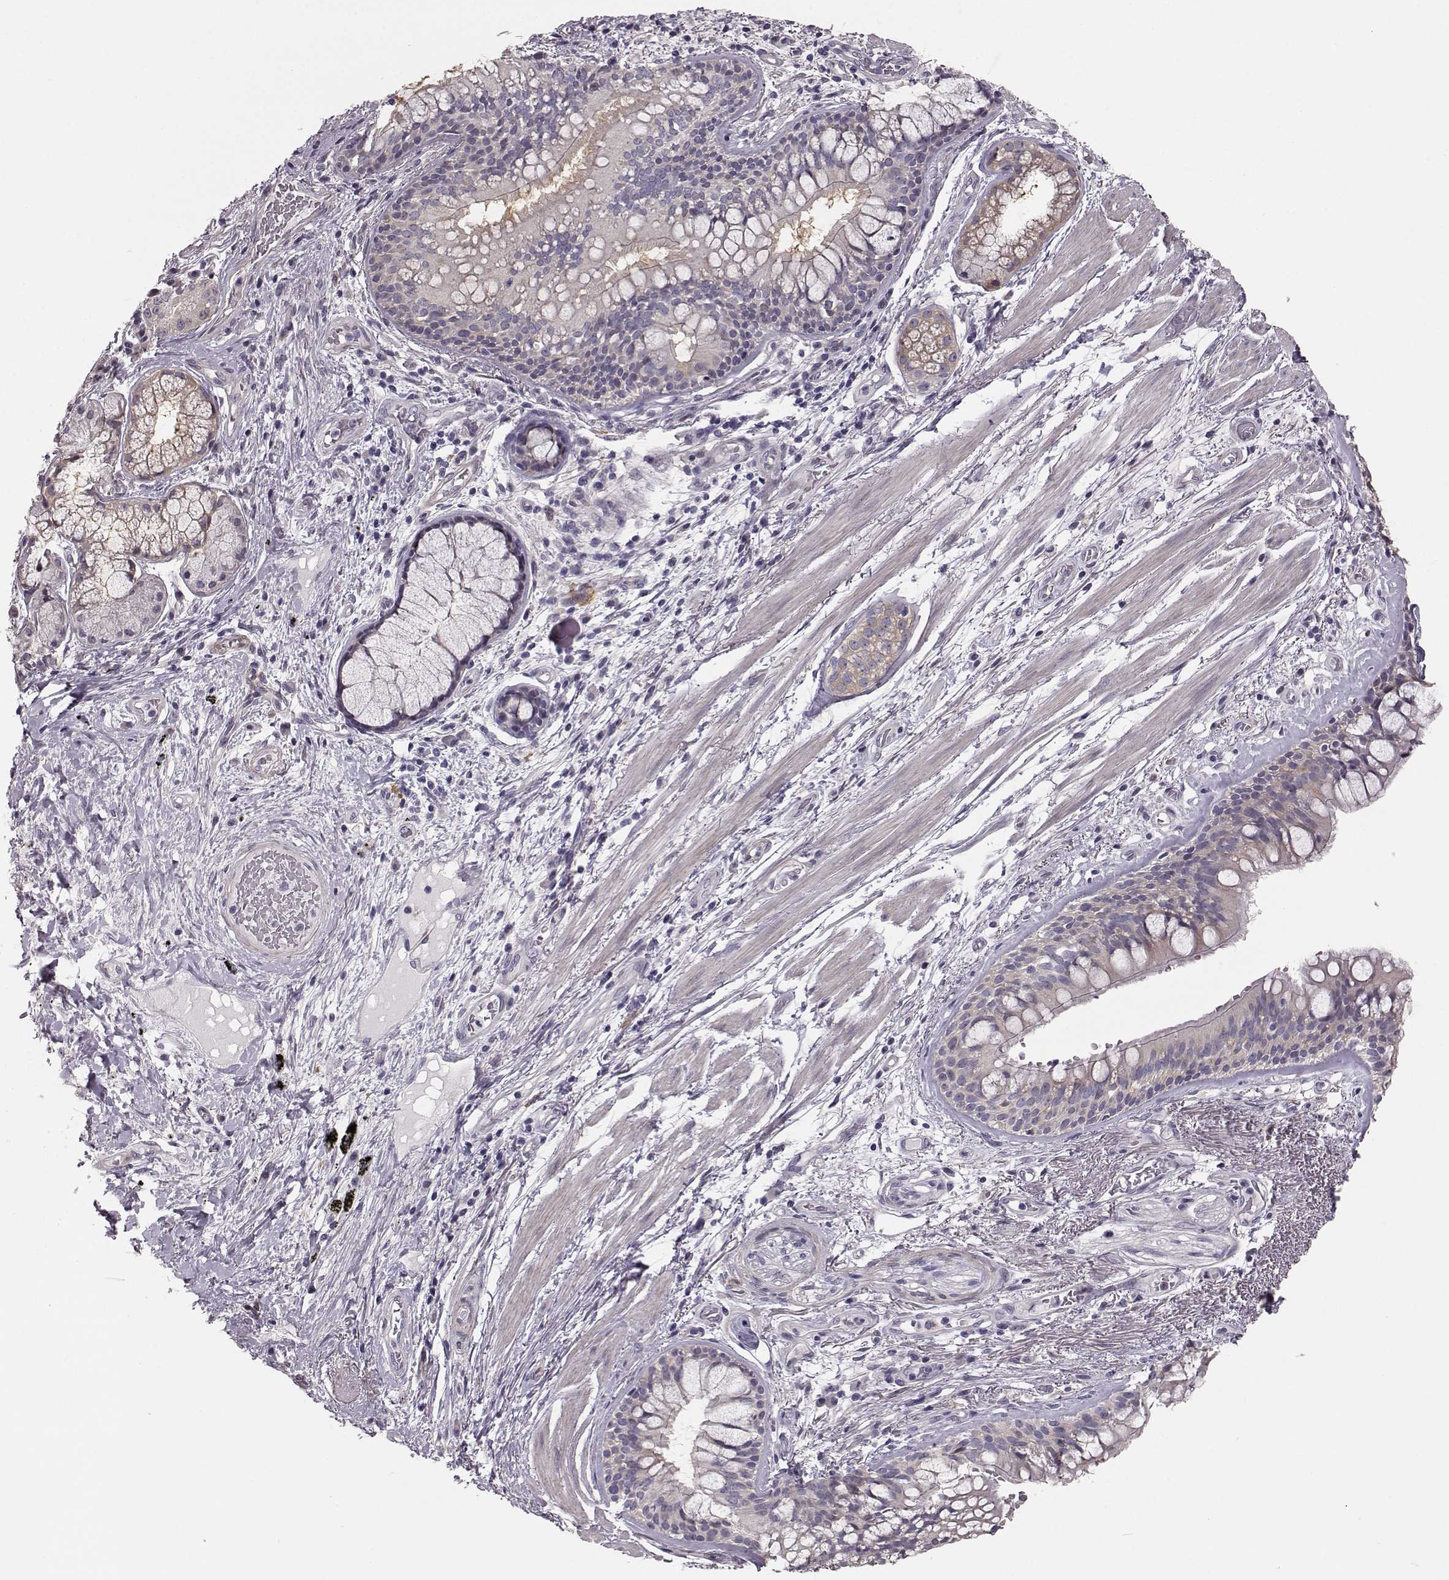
{"staining": {"intensity": "negative", "quantity": "none", "location": "none"}, "tissue": "bronchus", "cell_type": "Respiratory epithelial cells", "image_type": "normal", "snomed": [{"axis": "morphology", "description": "Normal tissue, NOS"}, {"axis": "topography", "description": "Bronchus"}, {"axis": "topography", "description": "Lung"}], "caption": "This is an immunohistochemistry (IHC) histopathology image of normal human bronchus. There is no positivity in respiratory epithelial cells.", "gene": "GPR50", "patient": {"sex": "female", "age": 57}}